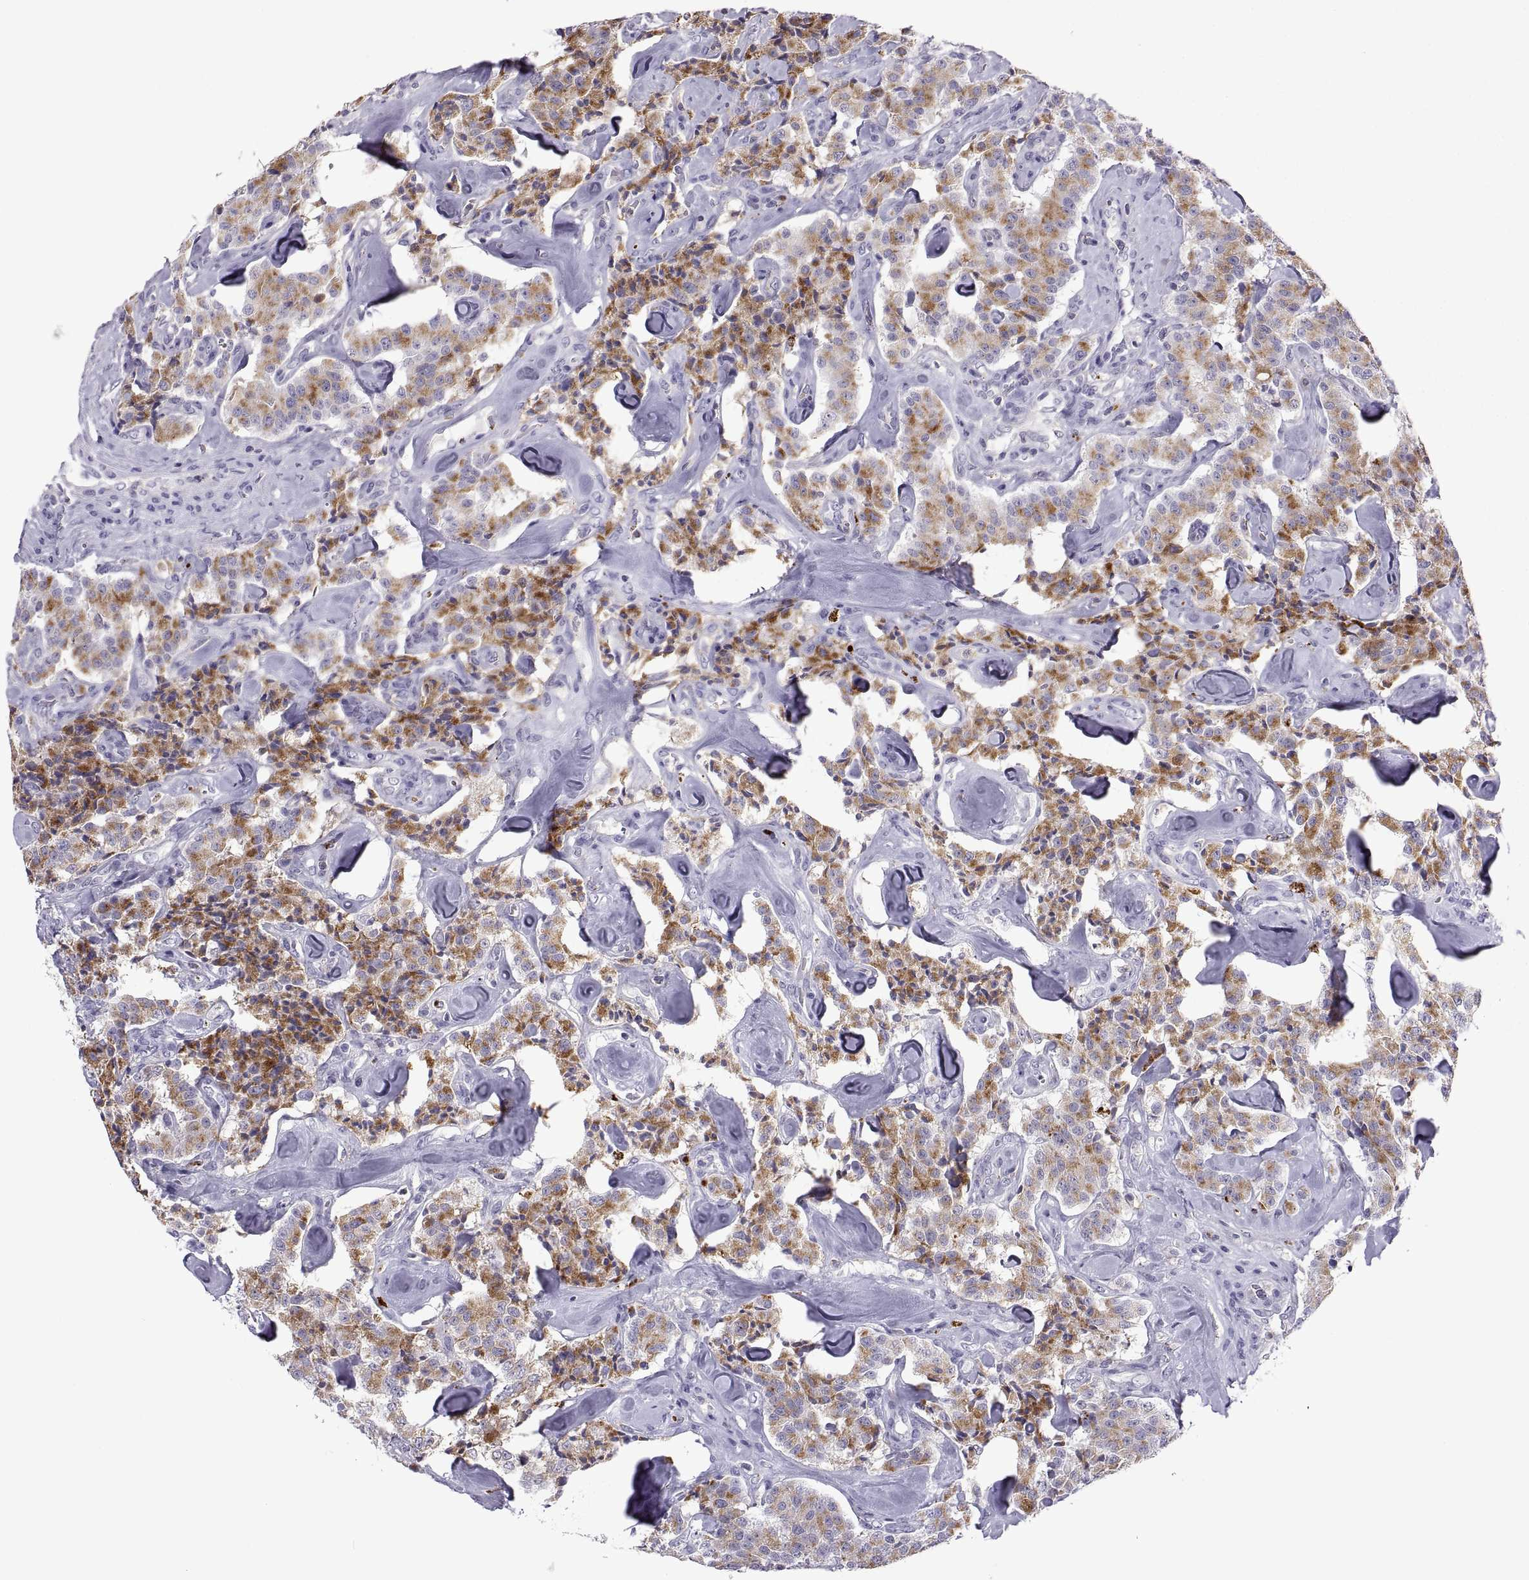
{"staining": {"intensity": "moderate", "quantity": ">75%", "location": "cytoplasmic/membranous"}, "tissue": "carcinoid", "cell_type": "Tumor cells", "image_type": "cancer", "snomed": [{"axis": "morphology", "description": "Carcinoid, malignant, NOS"}, {"axis": "topography", "description": "Pancreas"}], "caption": "The image shows immunohistochemical staining of carcinoid. There is moderate cytoplasmic/membranous expression is appreciated in approximately >75% of tumor cells.", "gene": "RGS19", "patient": {"sex": "male", "age": 41}}